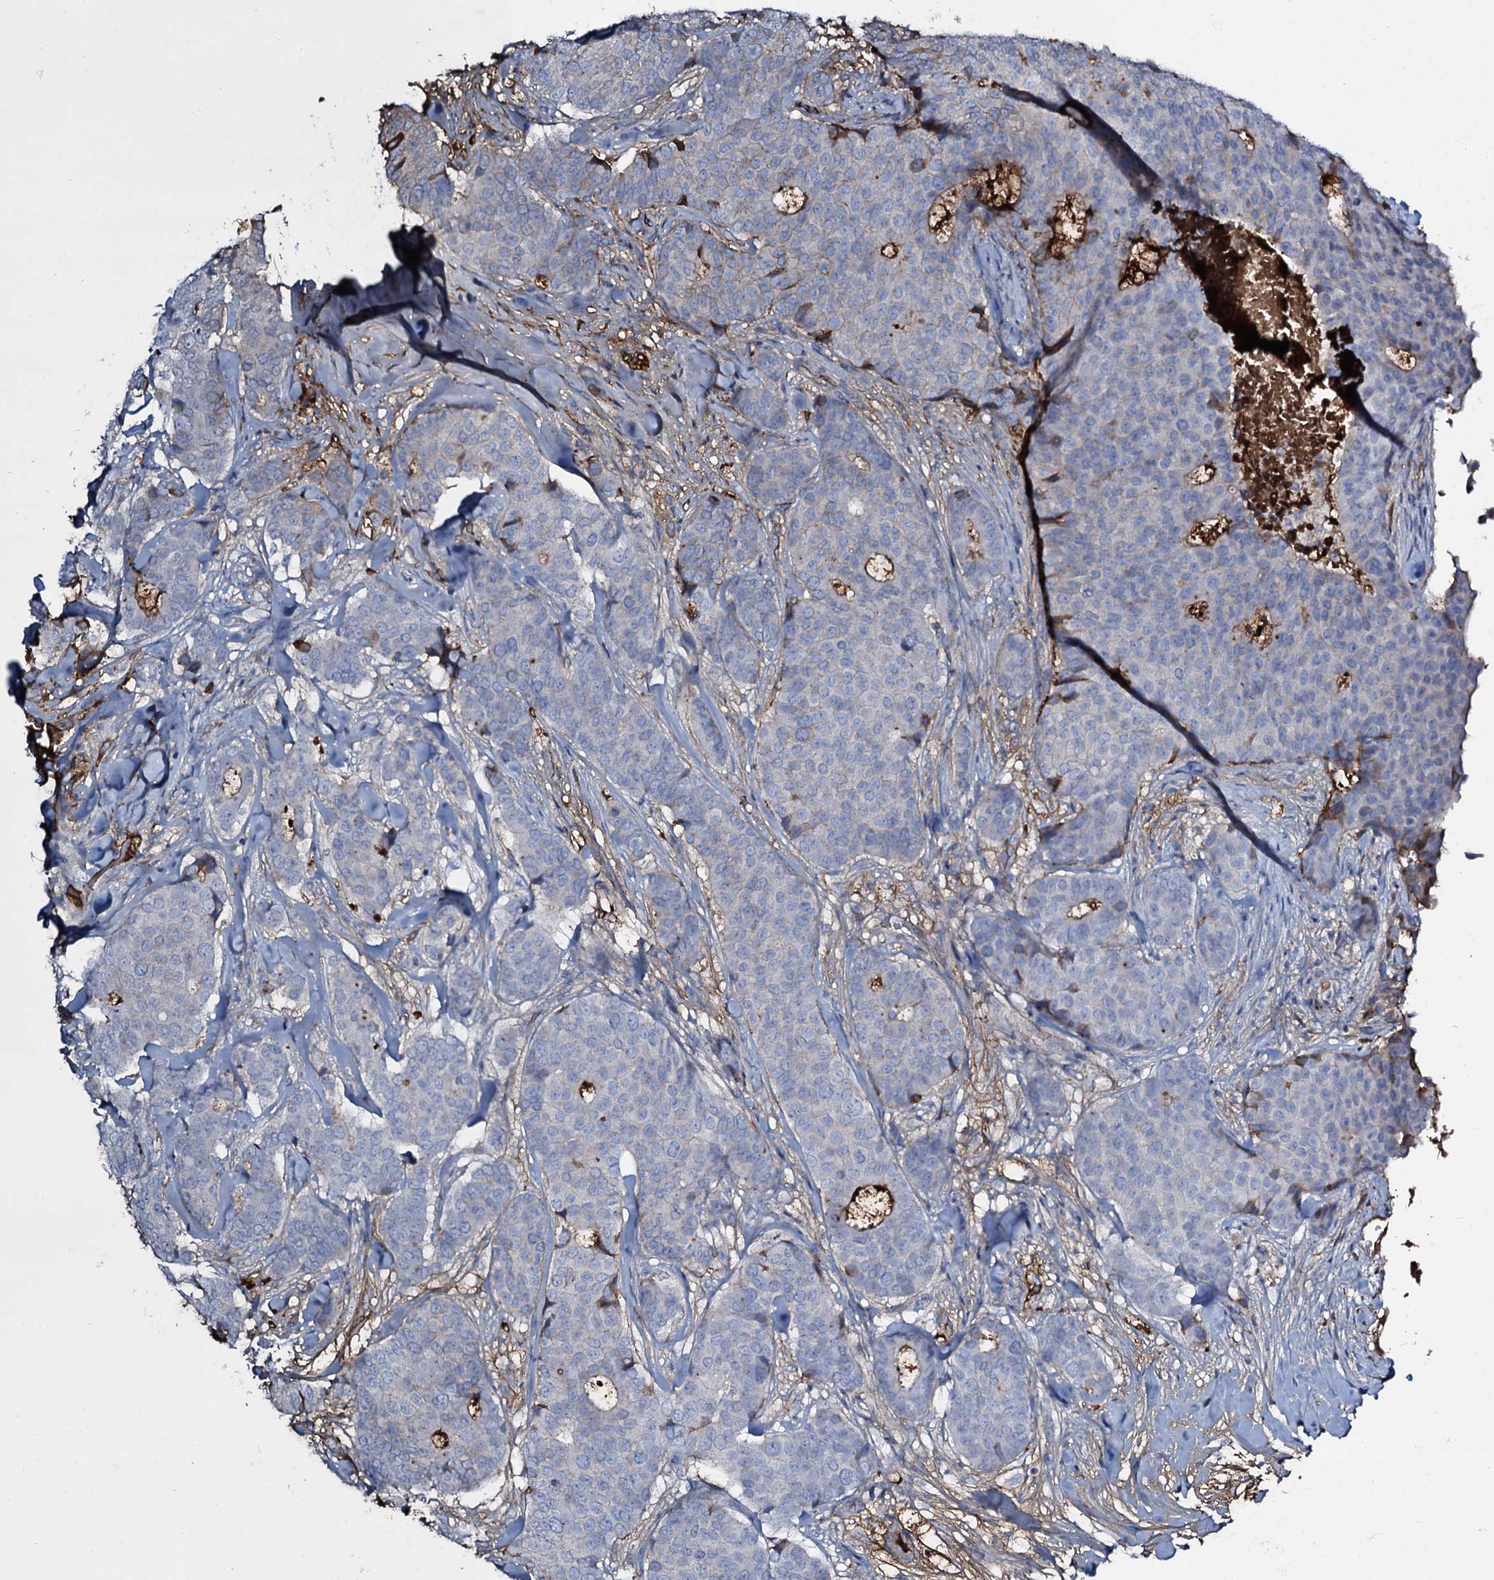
{"staining": {"intensity": "negative", "quantity": "none", "location": "none"}, "tissue": "breast cancer", "cell_type": "Tumor cells", "image_type": "cancer", "snomed": [{"axis": "morphology", "description": "Duct carcinoma"}, {"axis": "topography", "description": "Breast"}], "caption": "A micrograph of invasive ductal carcinoma (breast) stained for a protein displays no brown staining in tumor cells.", "gene": "EDN1", "patient": {"sex": "female", "age": 75}}